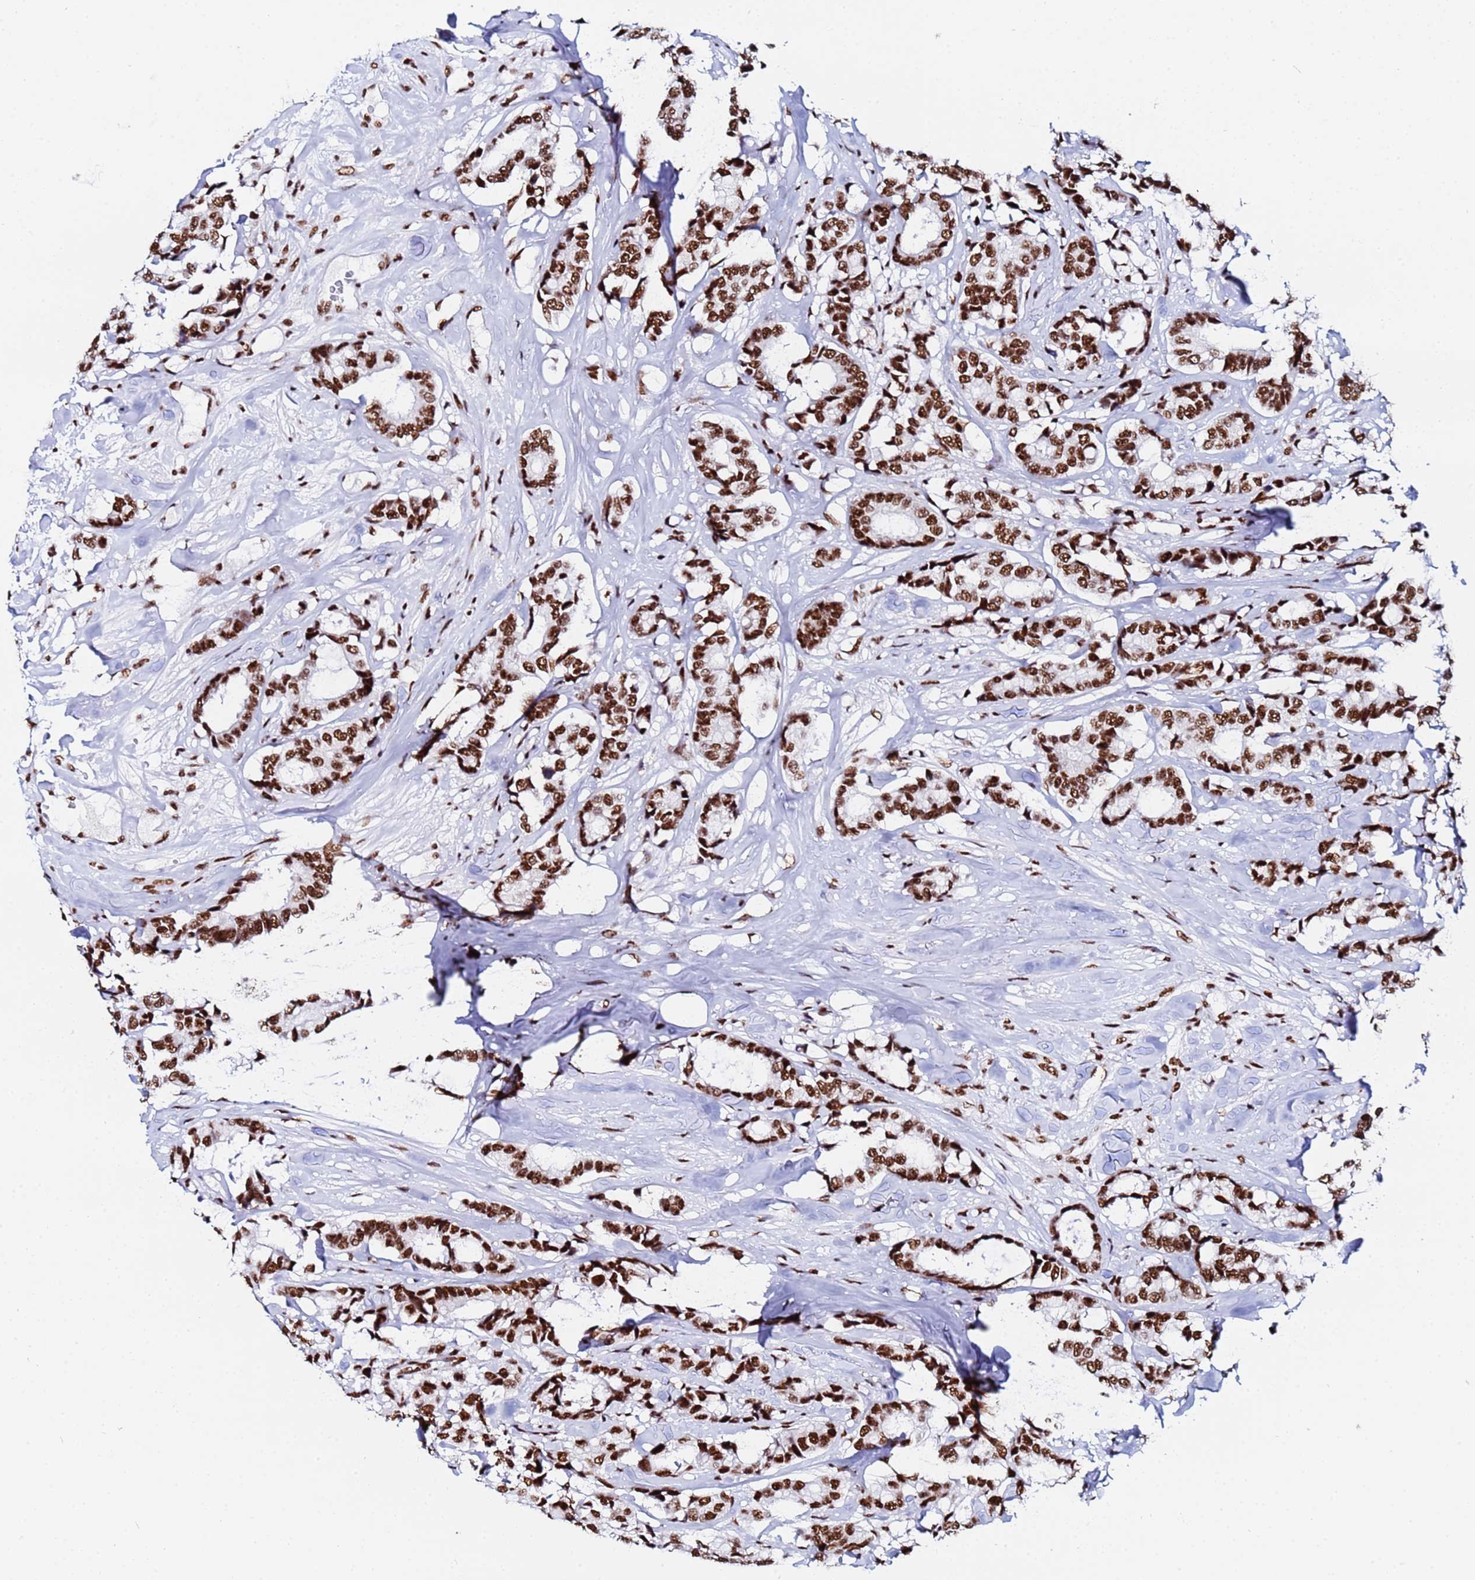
{"staining": {"intensity": "strong", "quantity": ">75%", "location": "nuclear"}, "tissue": "breast cancer", "cell_type": "Tumor cells", "image_type": "cancer", "snomed": [{"axis": "morphology", "description": "Normal tissue, NOS"}, {"axis": "morphology", "description": "Duct carcinoma"}, {"axis": "topography", "description": "Breast"}], "caption": "Human breast infiltrating ductal carcinoma stained with a protein marker reveals strong staining in tumor cells.", "gene": "SNRPA1", "patient": {"sex": "female", "age": 87}}